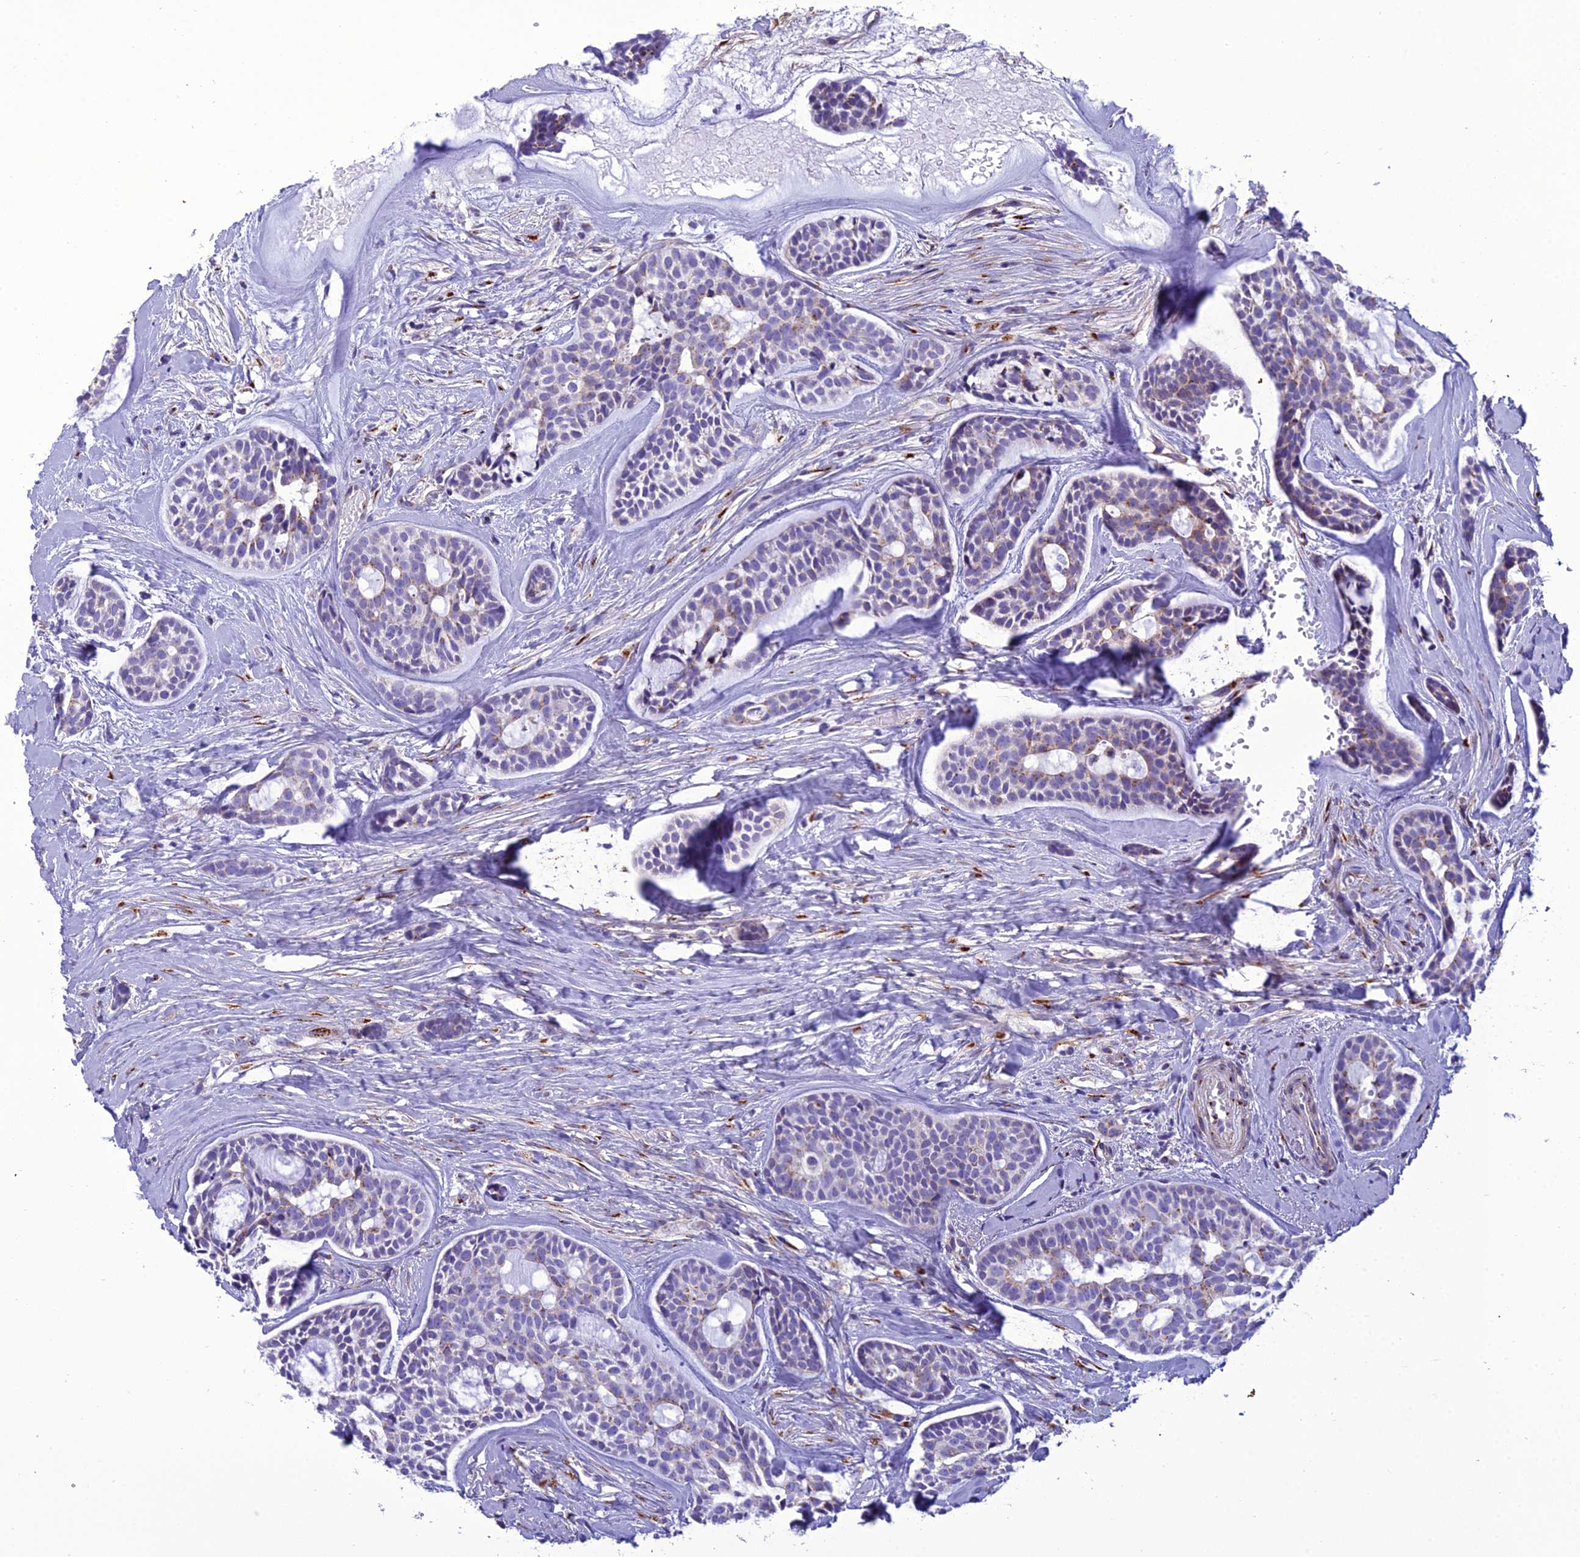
{"staining": {"intensity": "moderate", "quantity": "<25%", "location": "cytoplasmic/membranous"}, "tissue": "head and neck cancer", "cell_type": "Tumor cells", "image_type": "cancer", "snomed": [{"axis": "morphology", "description": "Normal tissue, NOS"}, {"axis": "morphology", "description": "Adenocarcinoma, NOS"}, {"axis": "topography", "description": "Subcutis"}, {"axis": "topography", "description": "Nasopharynx"}, {"axis": "topography", "description": "Head-Neck"}], "caption": "An IHC micrograph of neoplastic tissue is shown. Protein staining in brown shows moderate cytoplasmic/membranous positivity in head and neck adenocarcinoma within tumor cells.", "gene": "GOLM2", "patient": {"sex": "female", "age": 73}}